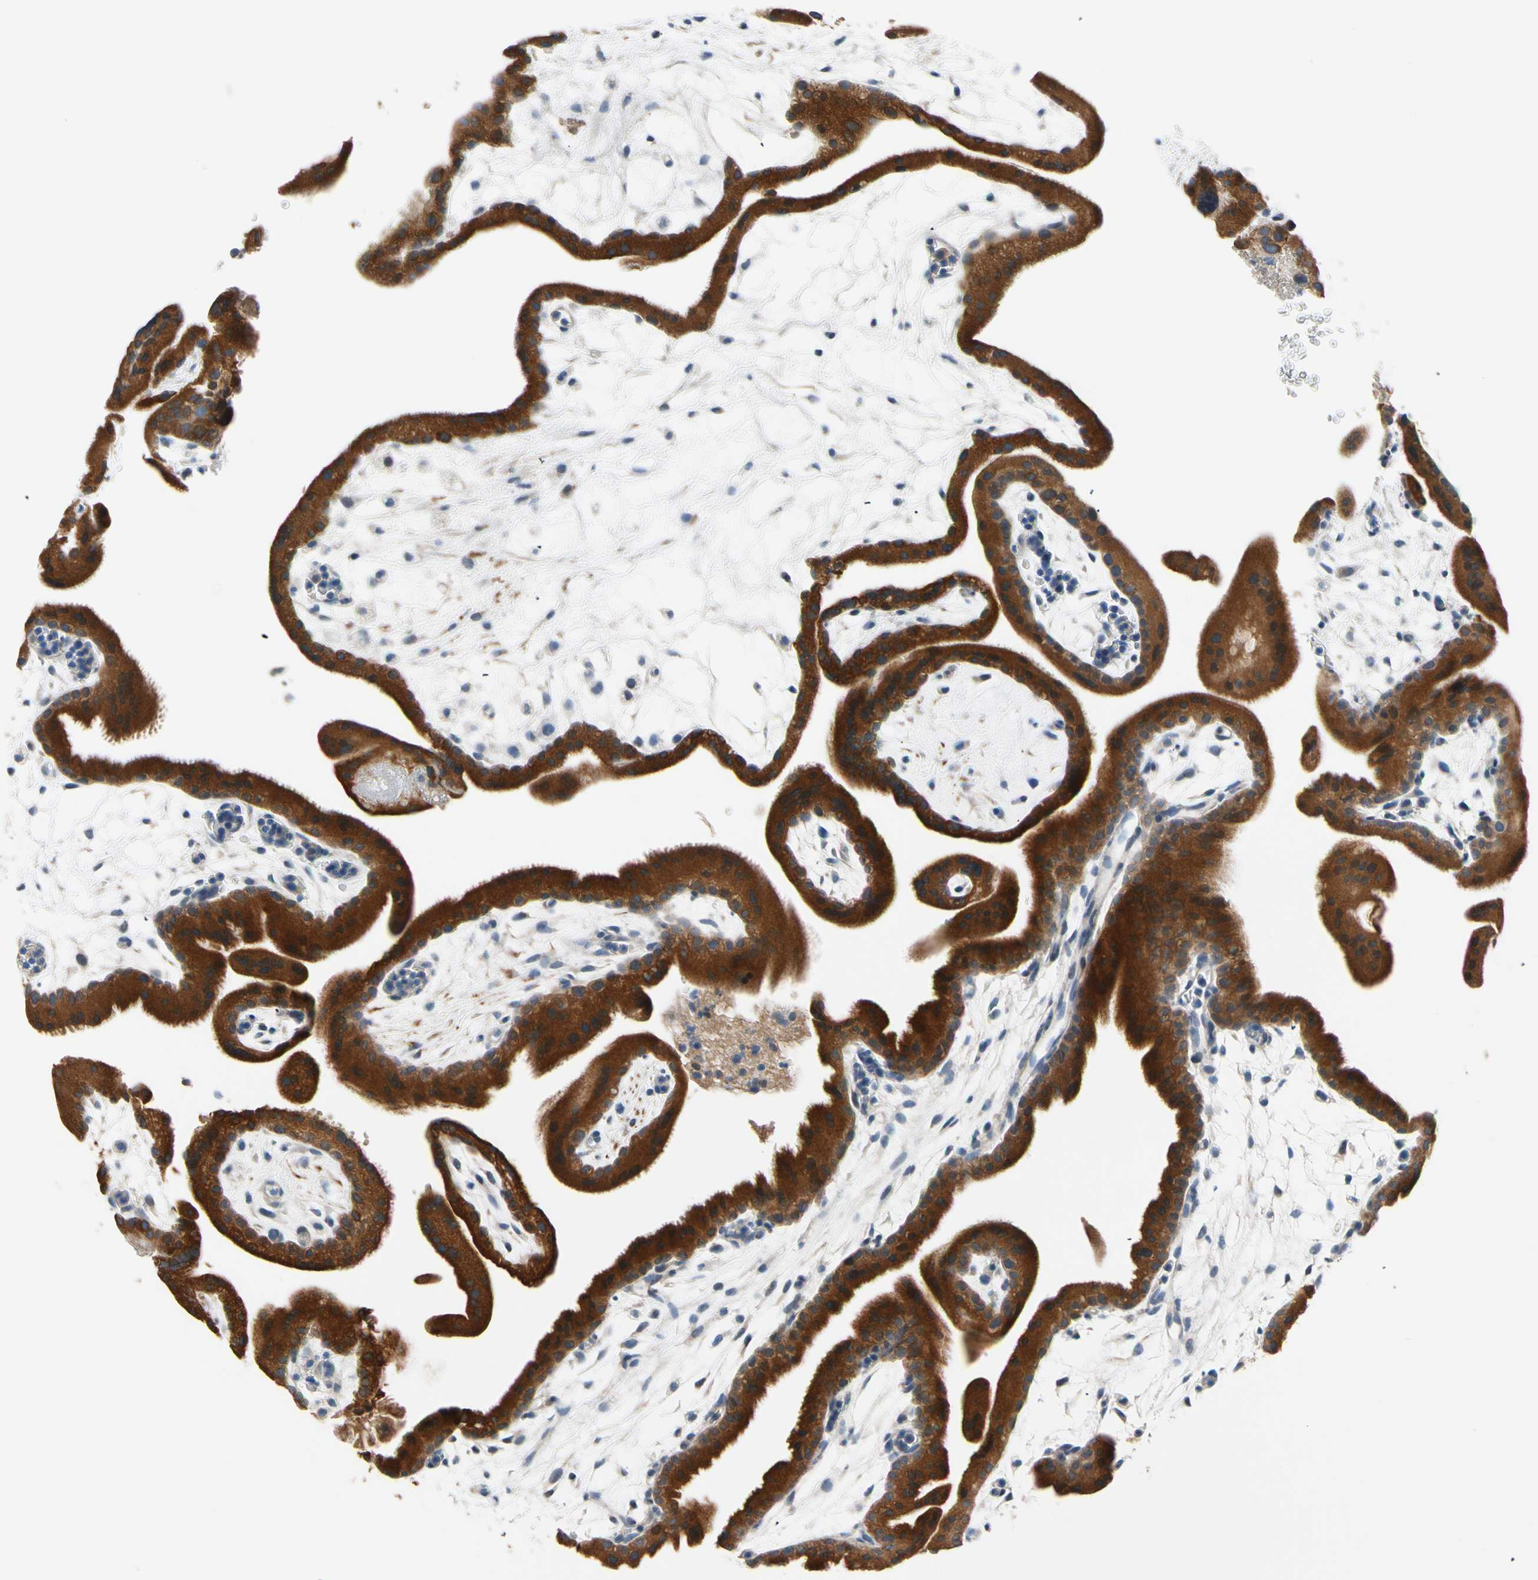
{"staining": {"intensity": "strong", "quantity": ">75%", "location": "cytoplasmic/membranous"}, "tissue": "placenta", "cell_type": "Trophoblastic cells", "image_type": "normal", "snomed": [{"axis": "morphology", "description": "Normal tissue, NOS"}, {"axis": "topography", "description": "Placenta"}], "caption": "A high-resolution micrograph shows immunohistochemistry (IHC) staining of normal placenta, which displays strong cytoplasmic/membranous expression in about >75% of trophoblastic cells. Ihc stains the protein of interest in brown and the nuclei are stained blue.", "gene": "SLC27A6", "patient": {"sex": "female", "age": 19}}